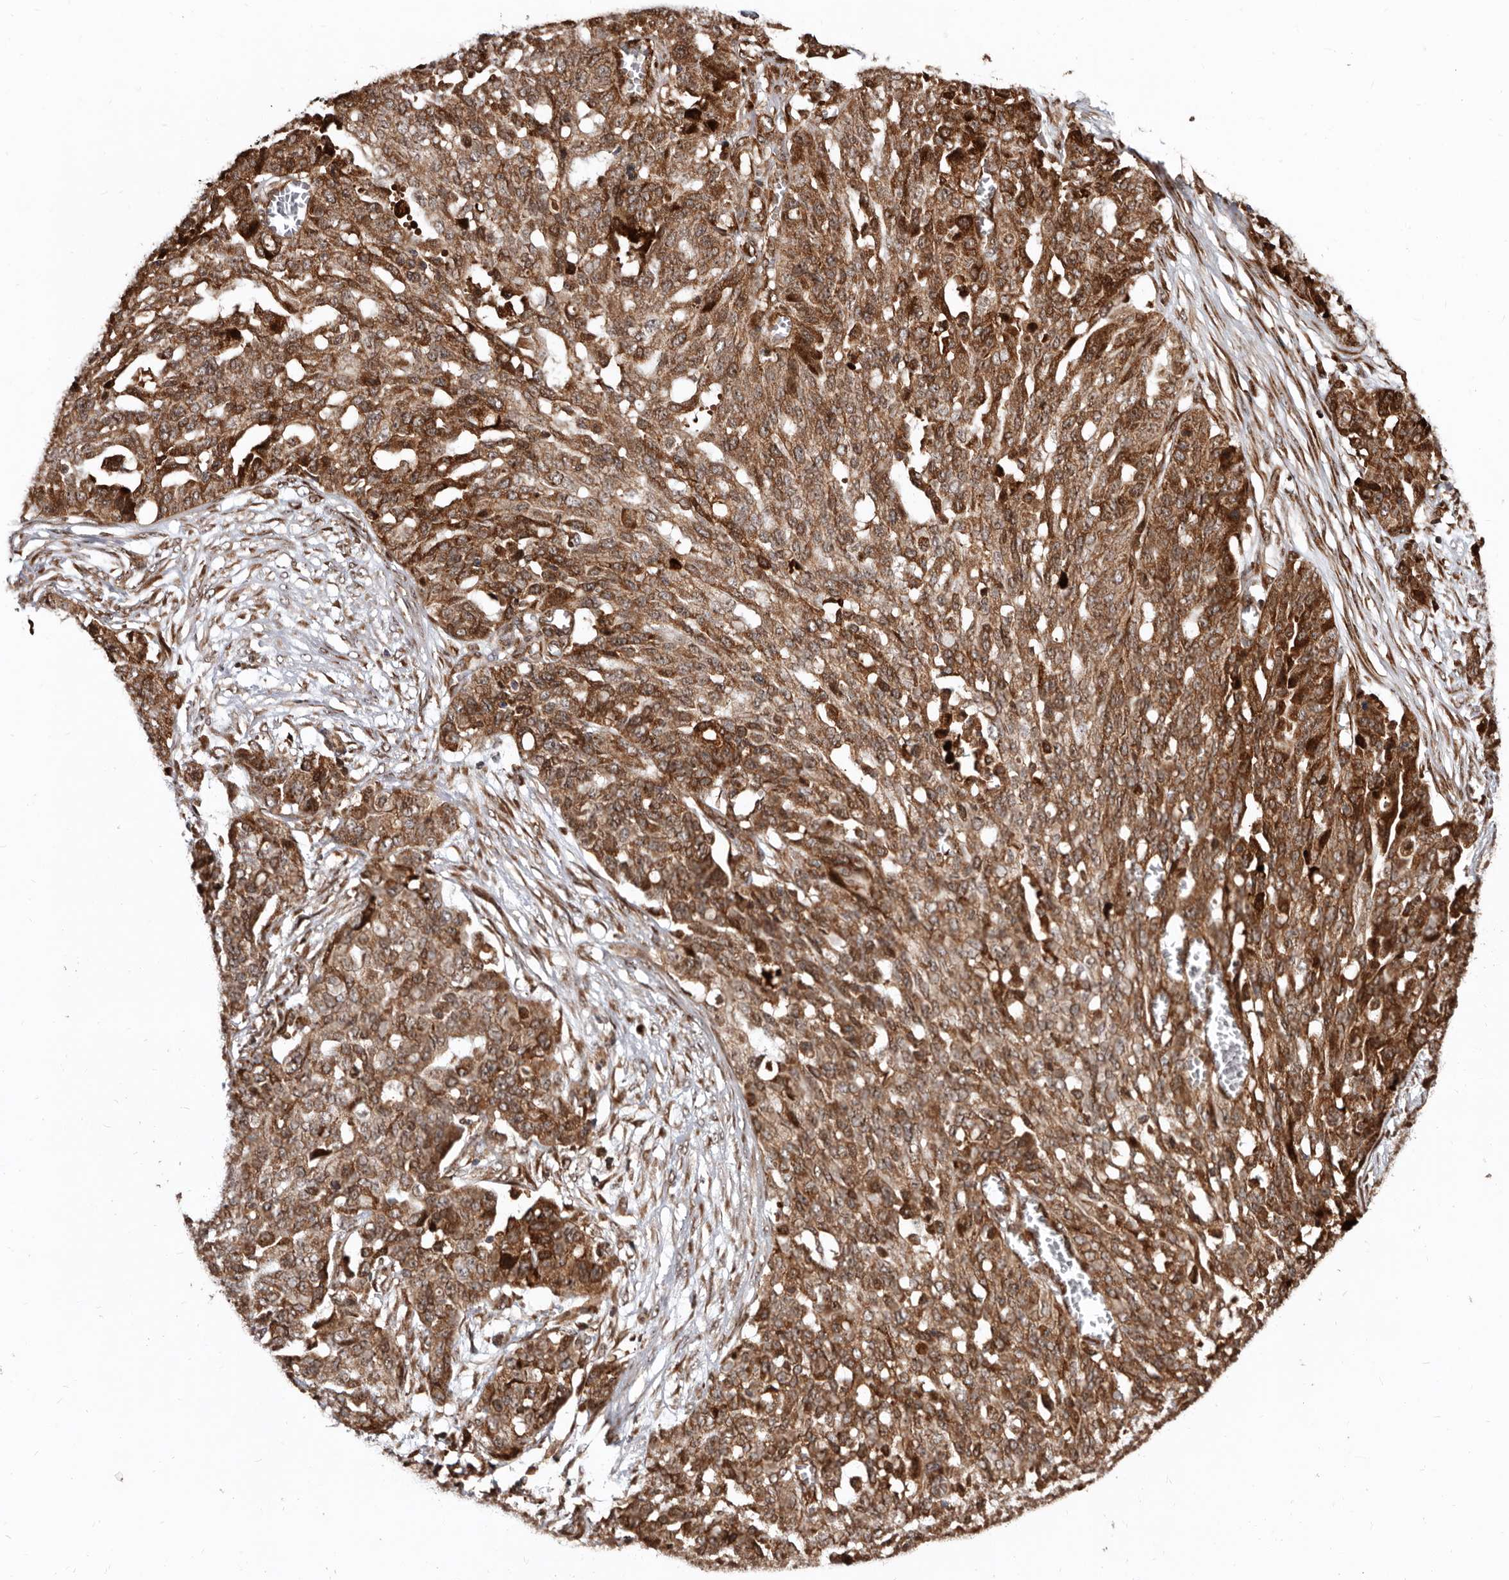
{"staining": {"intensity": "moderate", "quantity": ">75%", "location": "cytoplasmic/membranous"}, "tissue": "ovarian cancer", "cell_type": "Tumor cells", "image_type": "cancer", "snomed": [{"axis": "morphology", "description": "Cystadenocarcinoma, serous, NOS"}, {"axis": "topography", "description": "Soft tissue"}, {"axis": "topography", "description": "Ovary"}], "caption": "A micrograph of ovarian cancer (serous cystadenocarcinoma) stained for a protein exhibits moderate cytoplasmic/membranous brown staining in tumor cells. Ihc stains the protein in brown and the nuclei are stained blue.", "gene": "WEE2", "patient": {"sex": "female", "age": 57}}